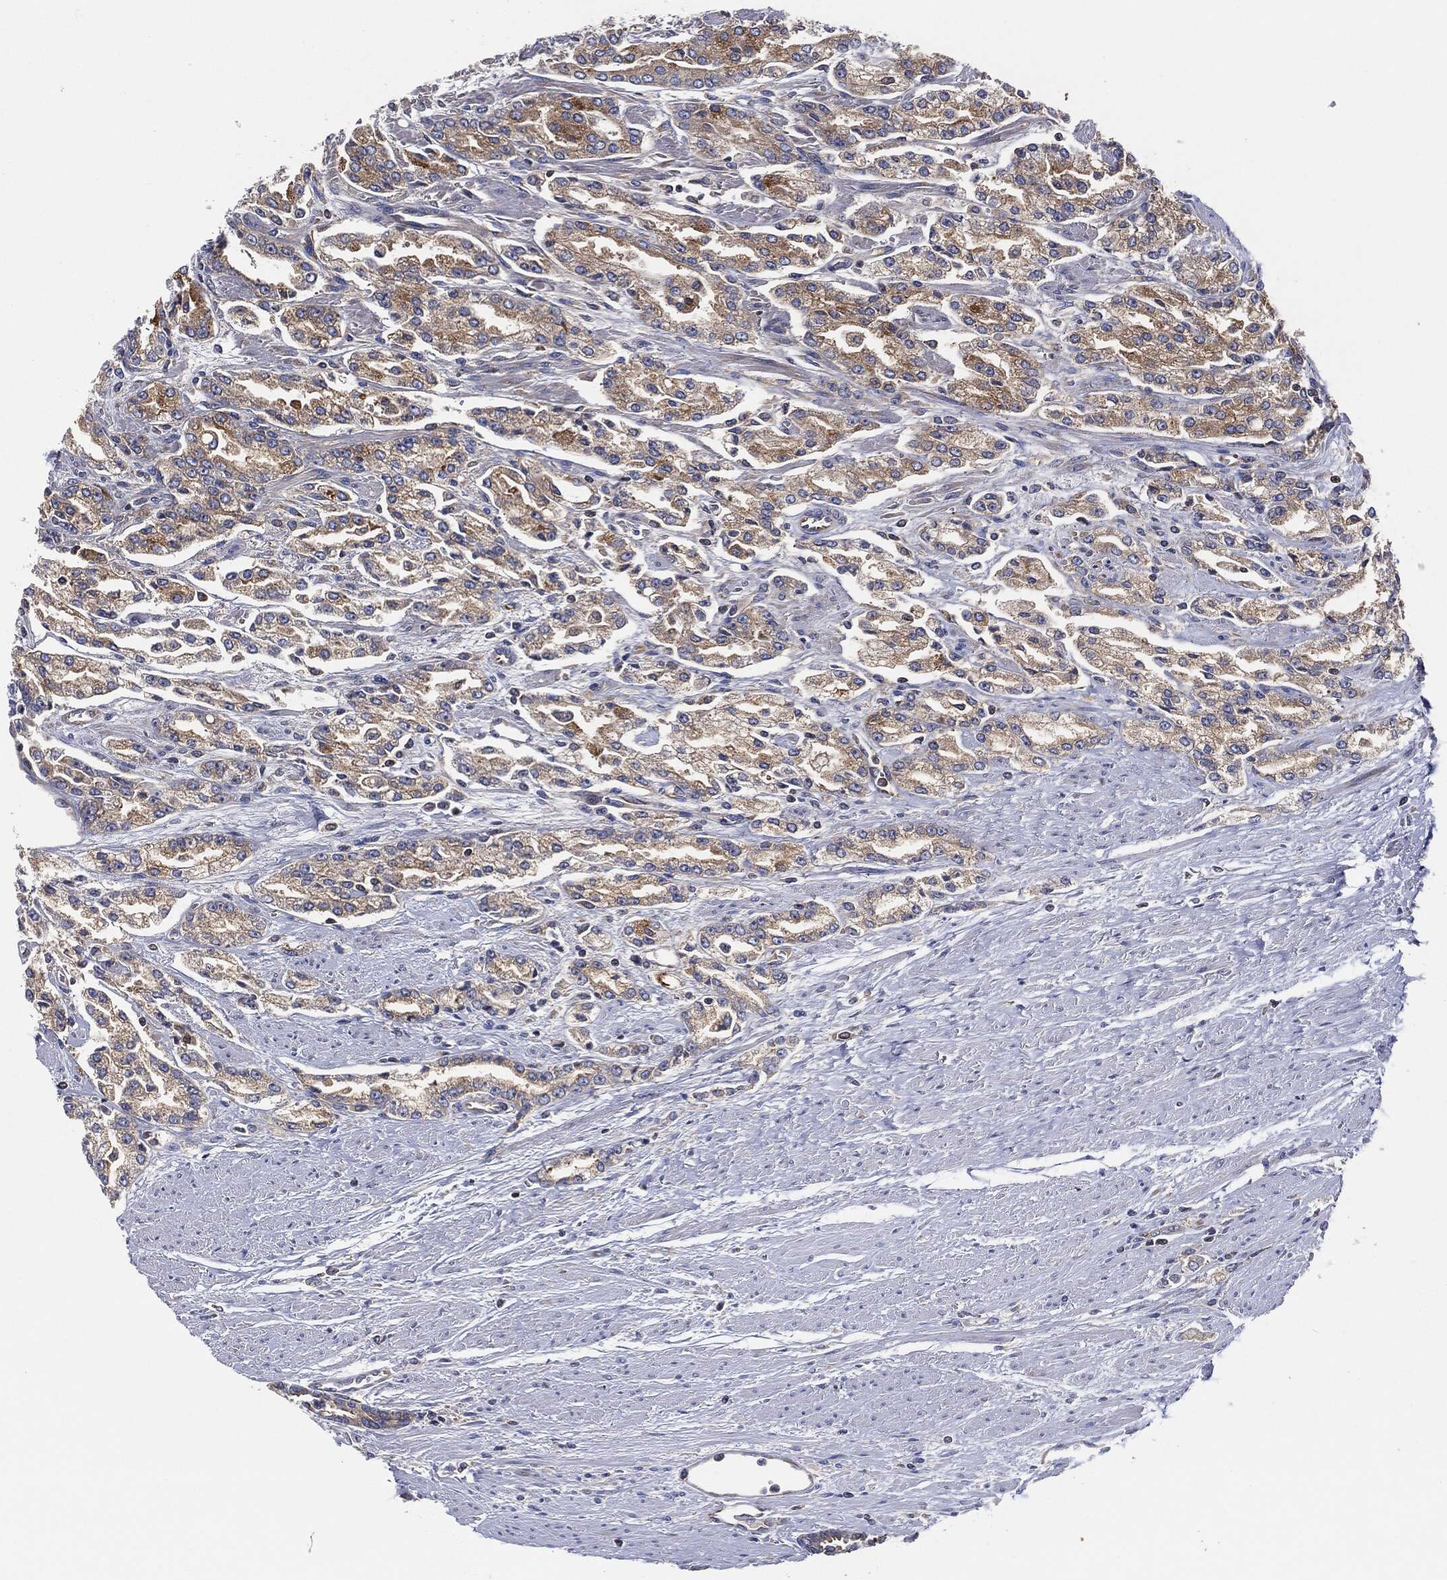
{"staining": {"intensity": "weak", "quantity": ">75%", "location": "cytoplasmic/membranous"}, "tissue": "prostate cancer", "cell_type": "Tumor cells", "image_type": "cancer", "snomed": [{"axis": "morphology", "description": "Adenocarcinoma, Medium grade"}, {"axis": "topography", "description": "Prostate"}], "caption": "Immunohistochemical staining of human prostate cancer displays low levels of weak cytoplasmic/membranous positivity in about >75% of tumor cells.", "gene": "EIF2S2", "patient": {"sex": "male", "age": 71}}